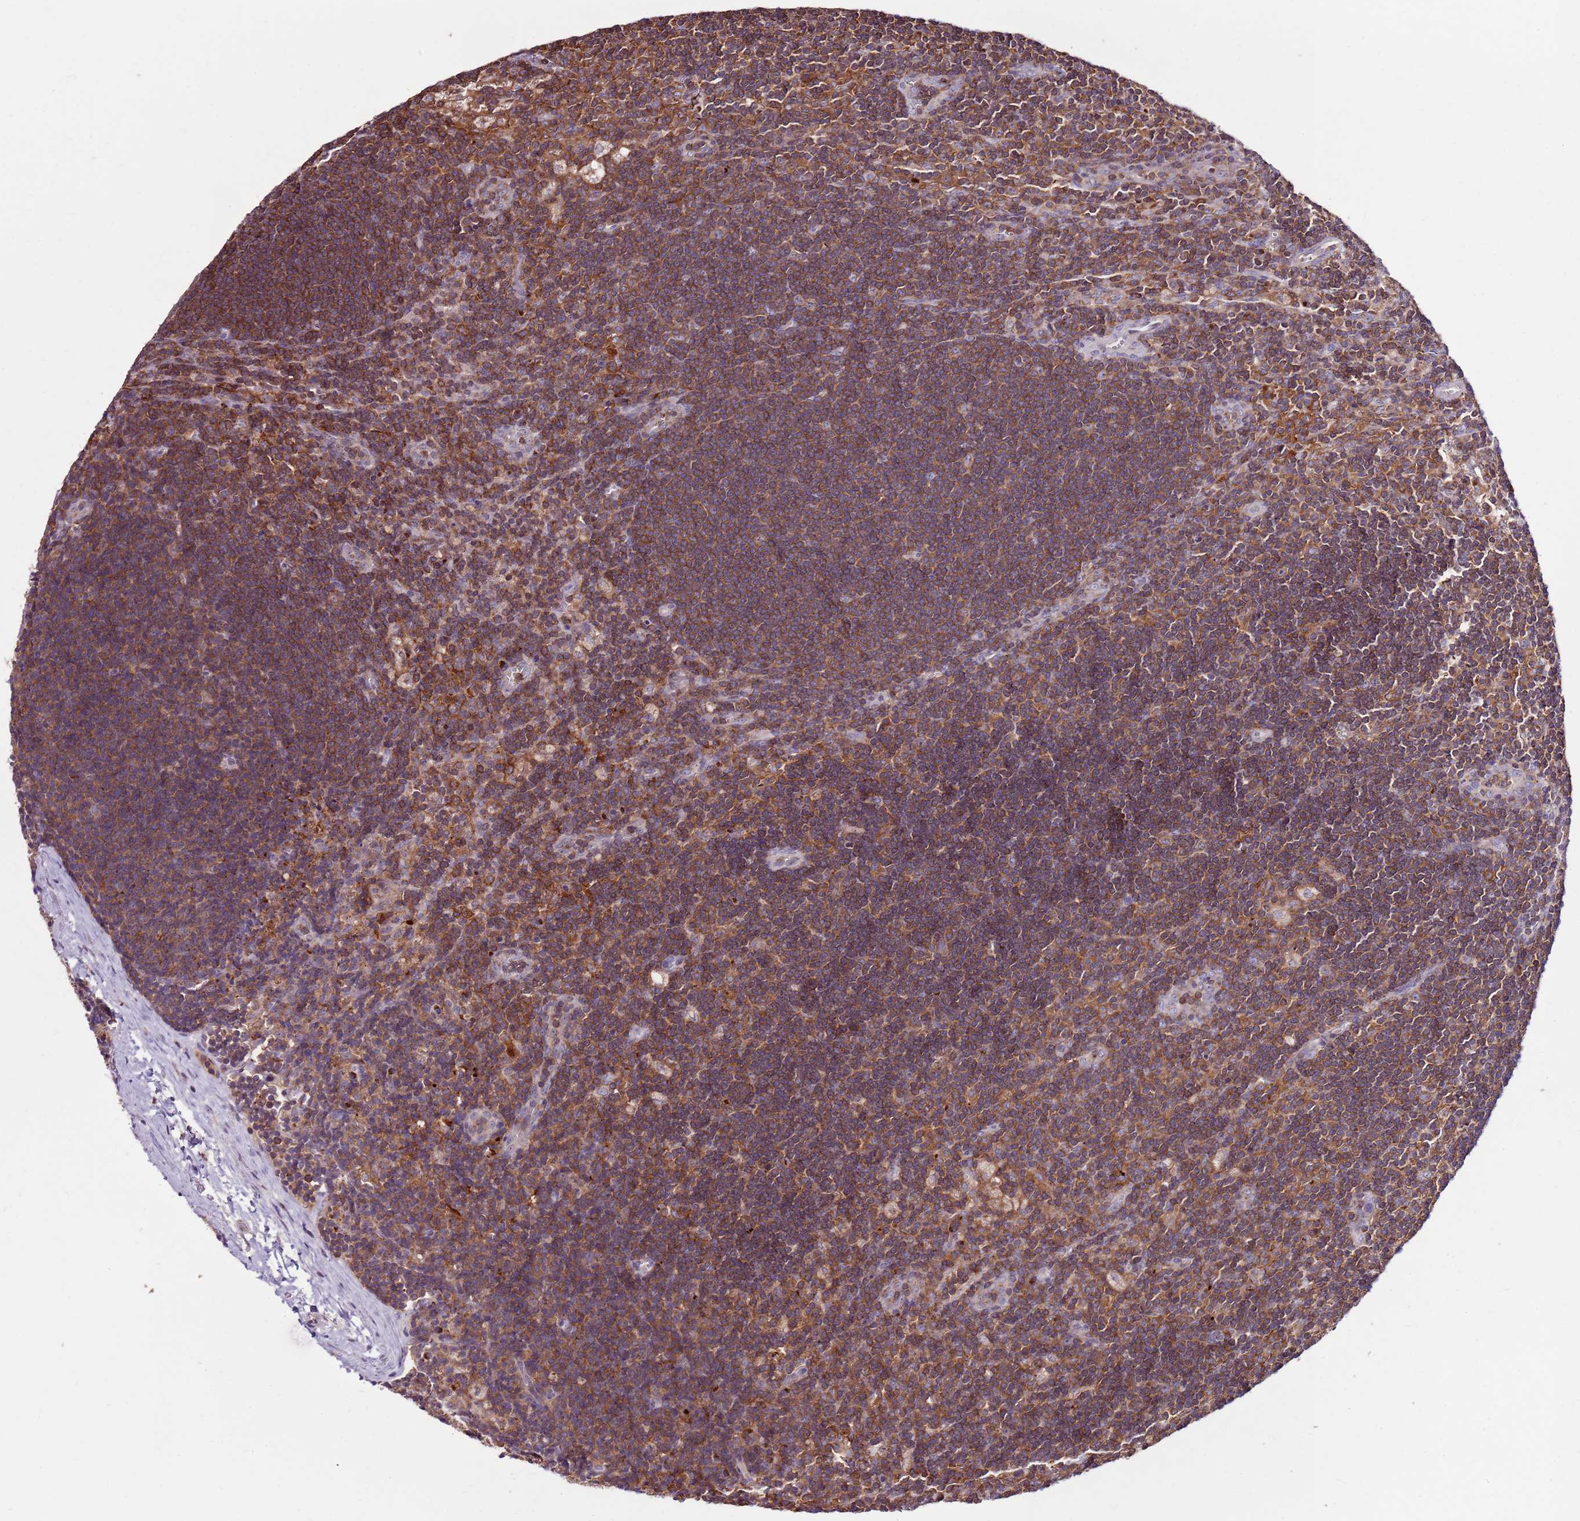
{"staining": {"intensity": "strong", "quantity": ">75%", "location": "cytoplasmic/membranous"}, "tissue": "lymph node", "cell_type": "Germinal center cells", "image_type": "normal", "snomed": [{"axis": "morphology", "description": "Normal tissue, NOS"}, {"axis": "topography", "description": "Lymph node"}], "caption": "Immunohistochemistry (IHC) micrograph of unremarkable lymph node stained for a protein (brown), which displays high levels of strong cytoplasmic/membranous positivity in about >75% of germinal center cells.", "gene": "ZSWIM1", "patient": {"sex": "male", "age": 24}}